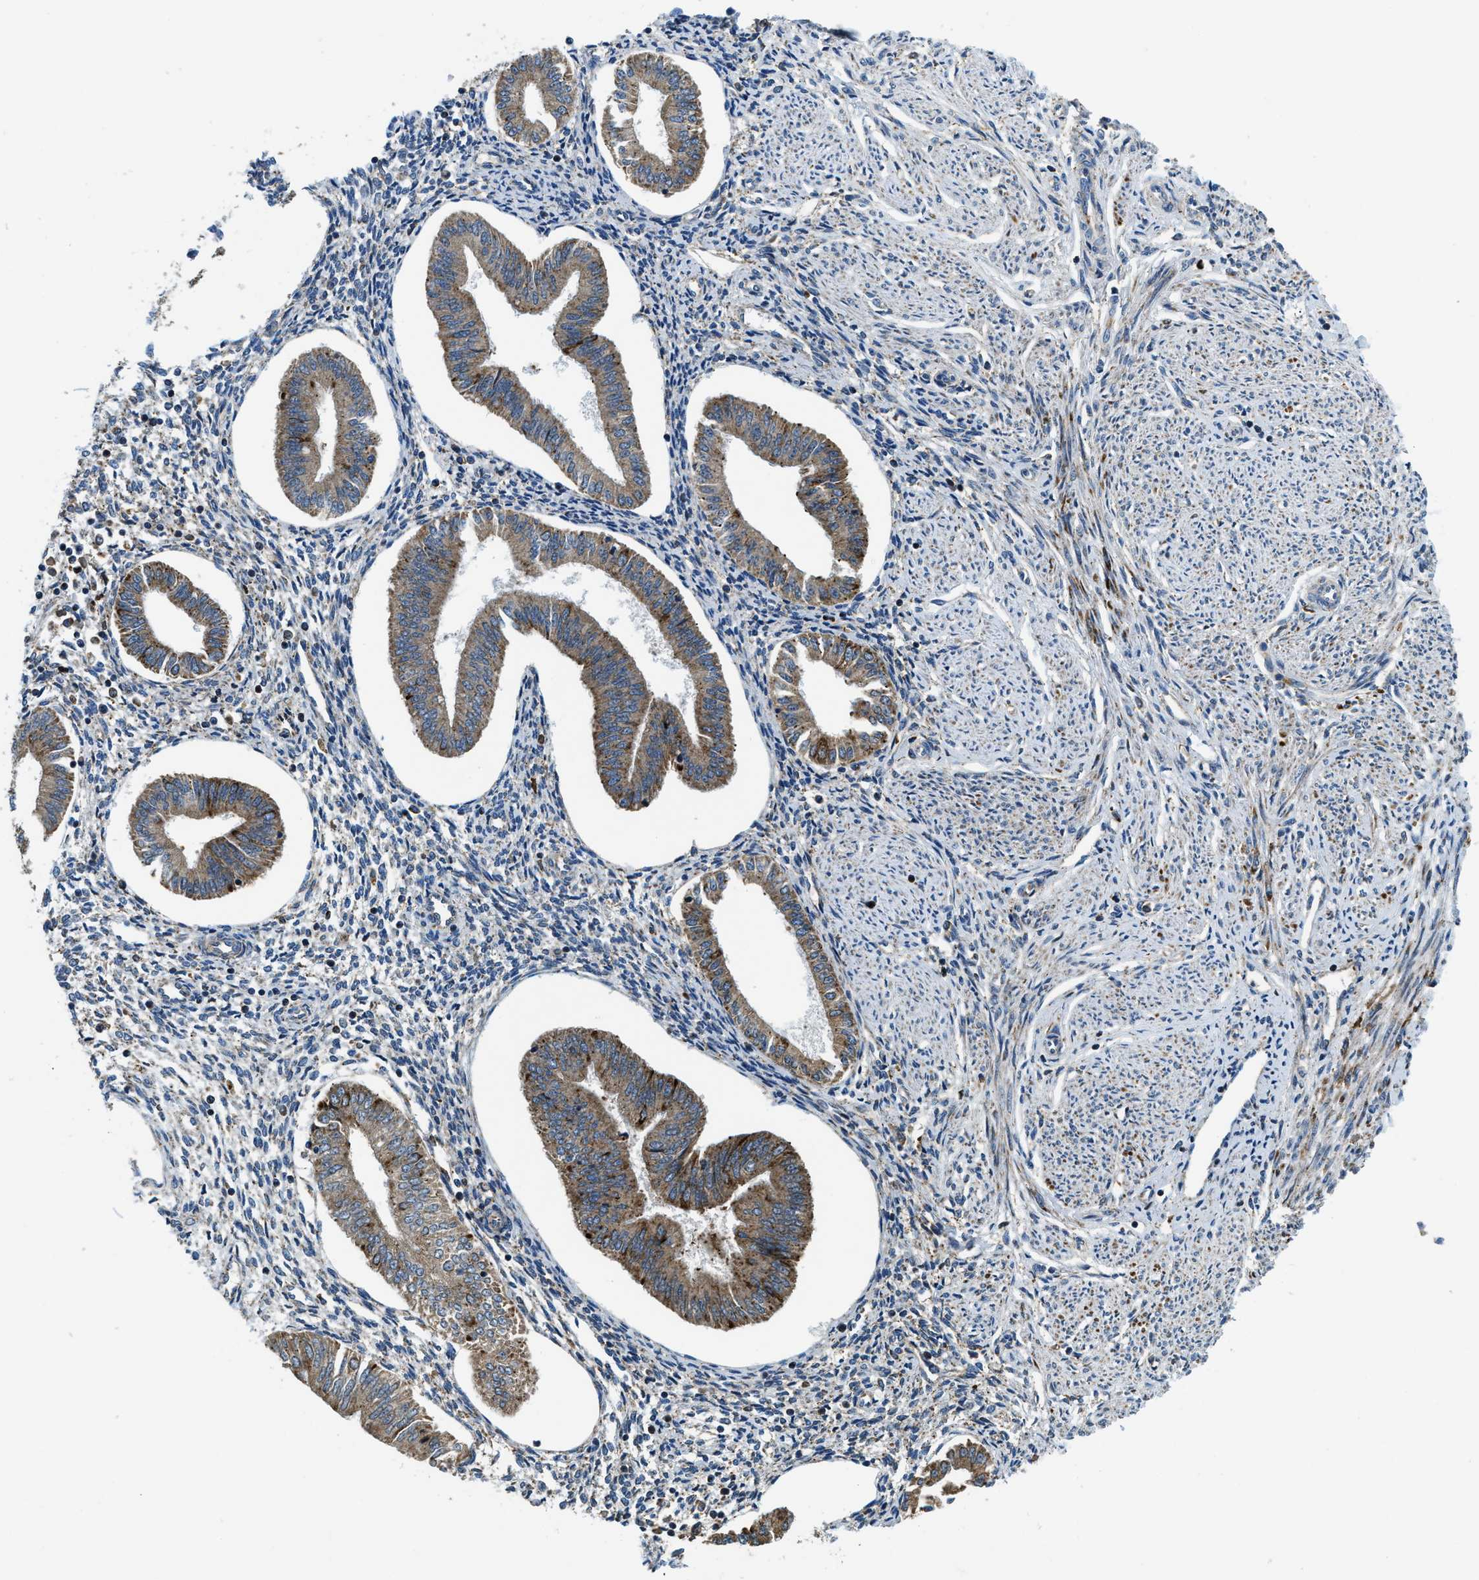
{"staining": {"intensity": "negative", "quantity": "none", "location": "none"}, "tissue": "endometrium", "cell_type": "Cells in endometrial stroma", "image_type": "normal", "snomed": [{"axis": "morphology", "description": "Normal tissue, NOS"}, {"axis": "topography", "description": "Endometrium"}], "caption": "Unremarkable endometrium was stained to show a protein in brown. There is no significant staining in cells in endometrial stroma. (DAB IHC with hematoxylin counter stain).", "gene": "CSPG4", "patient": {"sex": "female", "age": 50}}